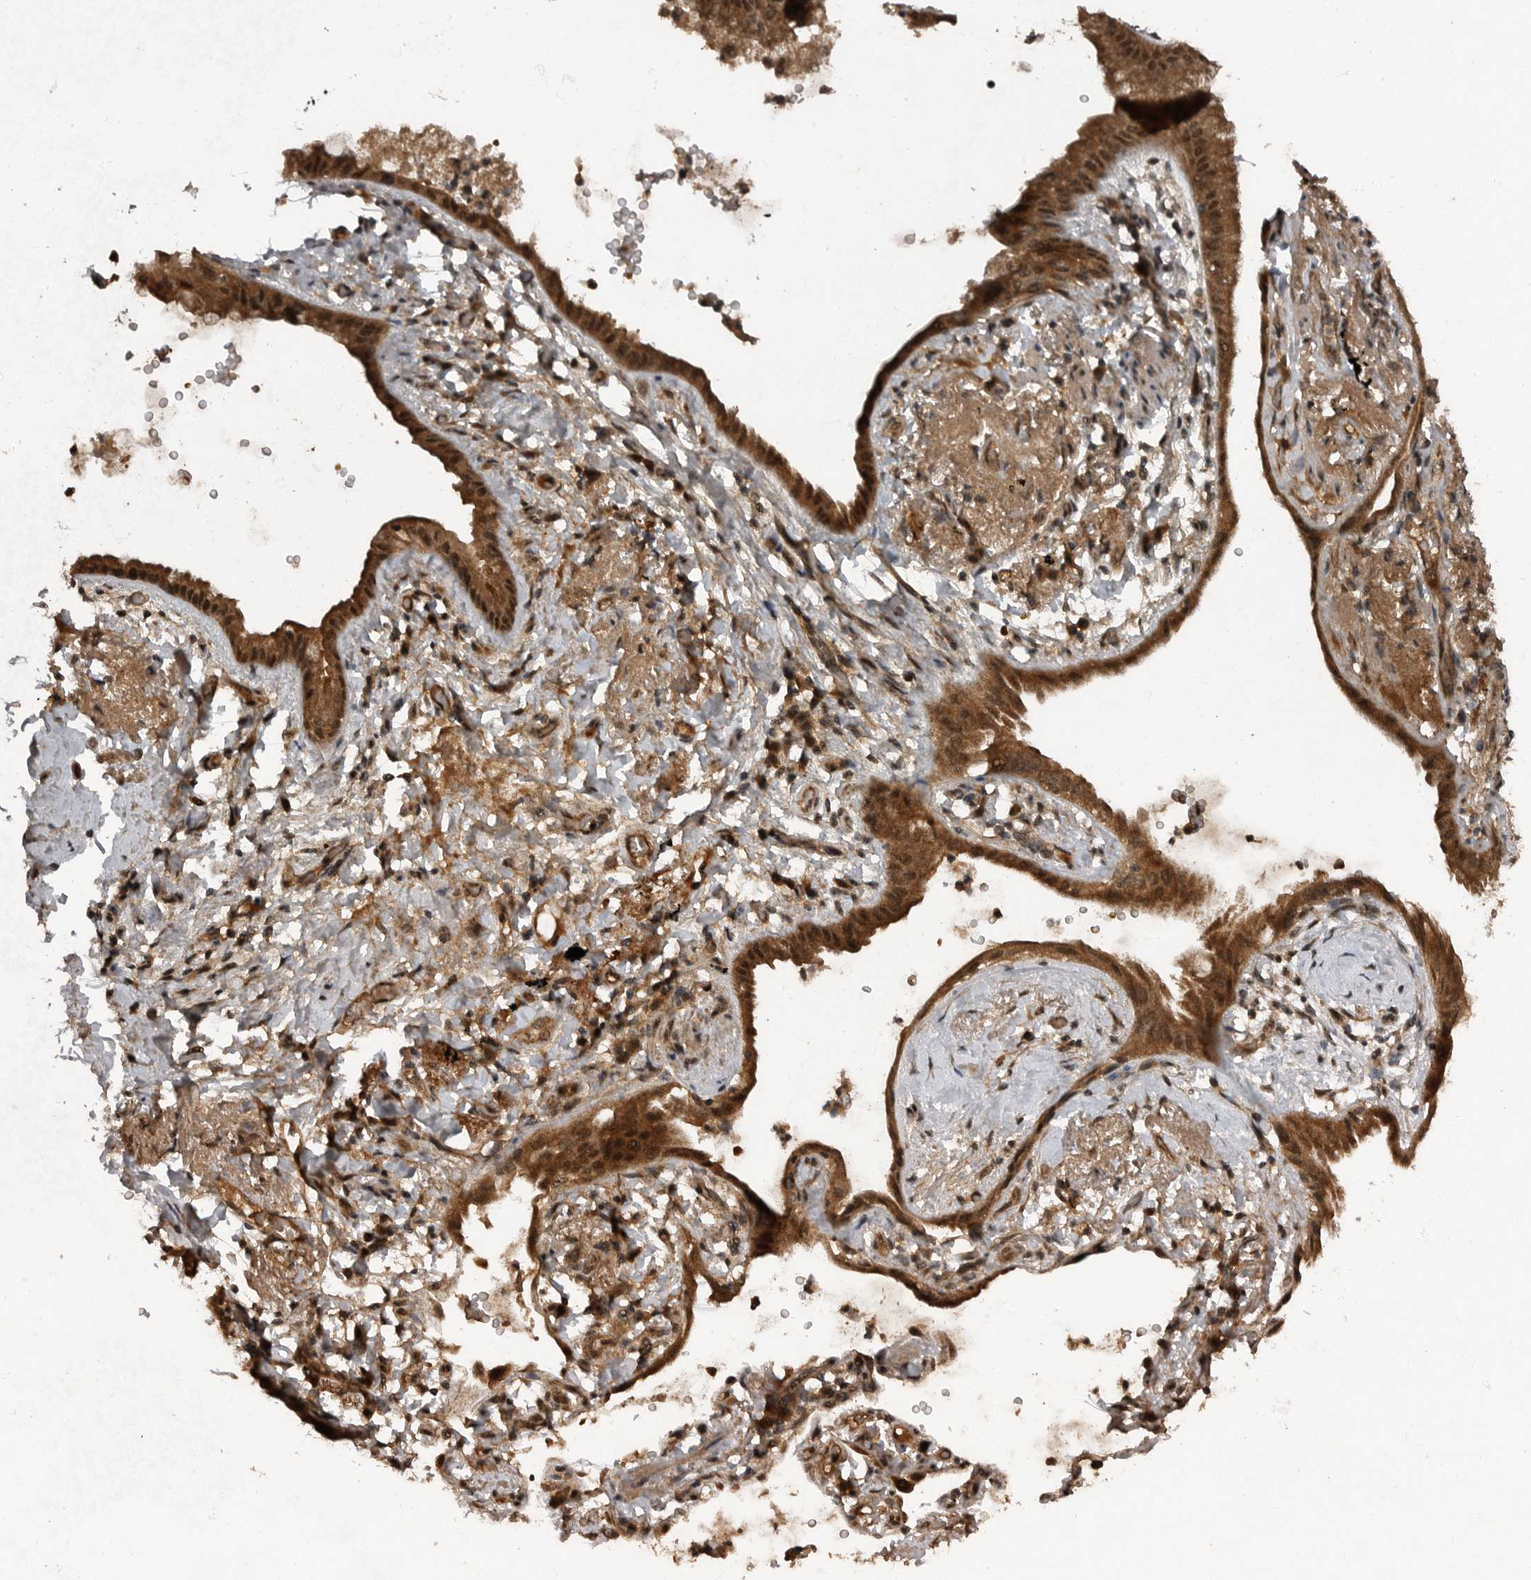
{"staining": {"intensity": "moderate", "quantity": ">75%", "location": "cytoplasmic/membranous,nuclear"}, "tissue": "lung cancer", "cell_type": "Tumor cells", "image_type": "cancer", "snomed": [{"axis": "morphology", "description": "Adenocarcinoma, NOS"}, {"axis": "topography", "description": "Lung"}], "caption": "Approximately >75% of tumor cells in human lung adenocarcinoma exhibit moderate cytoplasmic/membranous and nuclear protein positivity as visualized by brown immunohistochemical staining.", "gene": "FOXO1", "patient": {"sex": "female", "age": 70}}